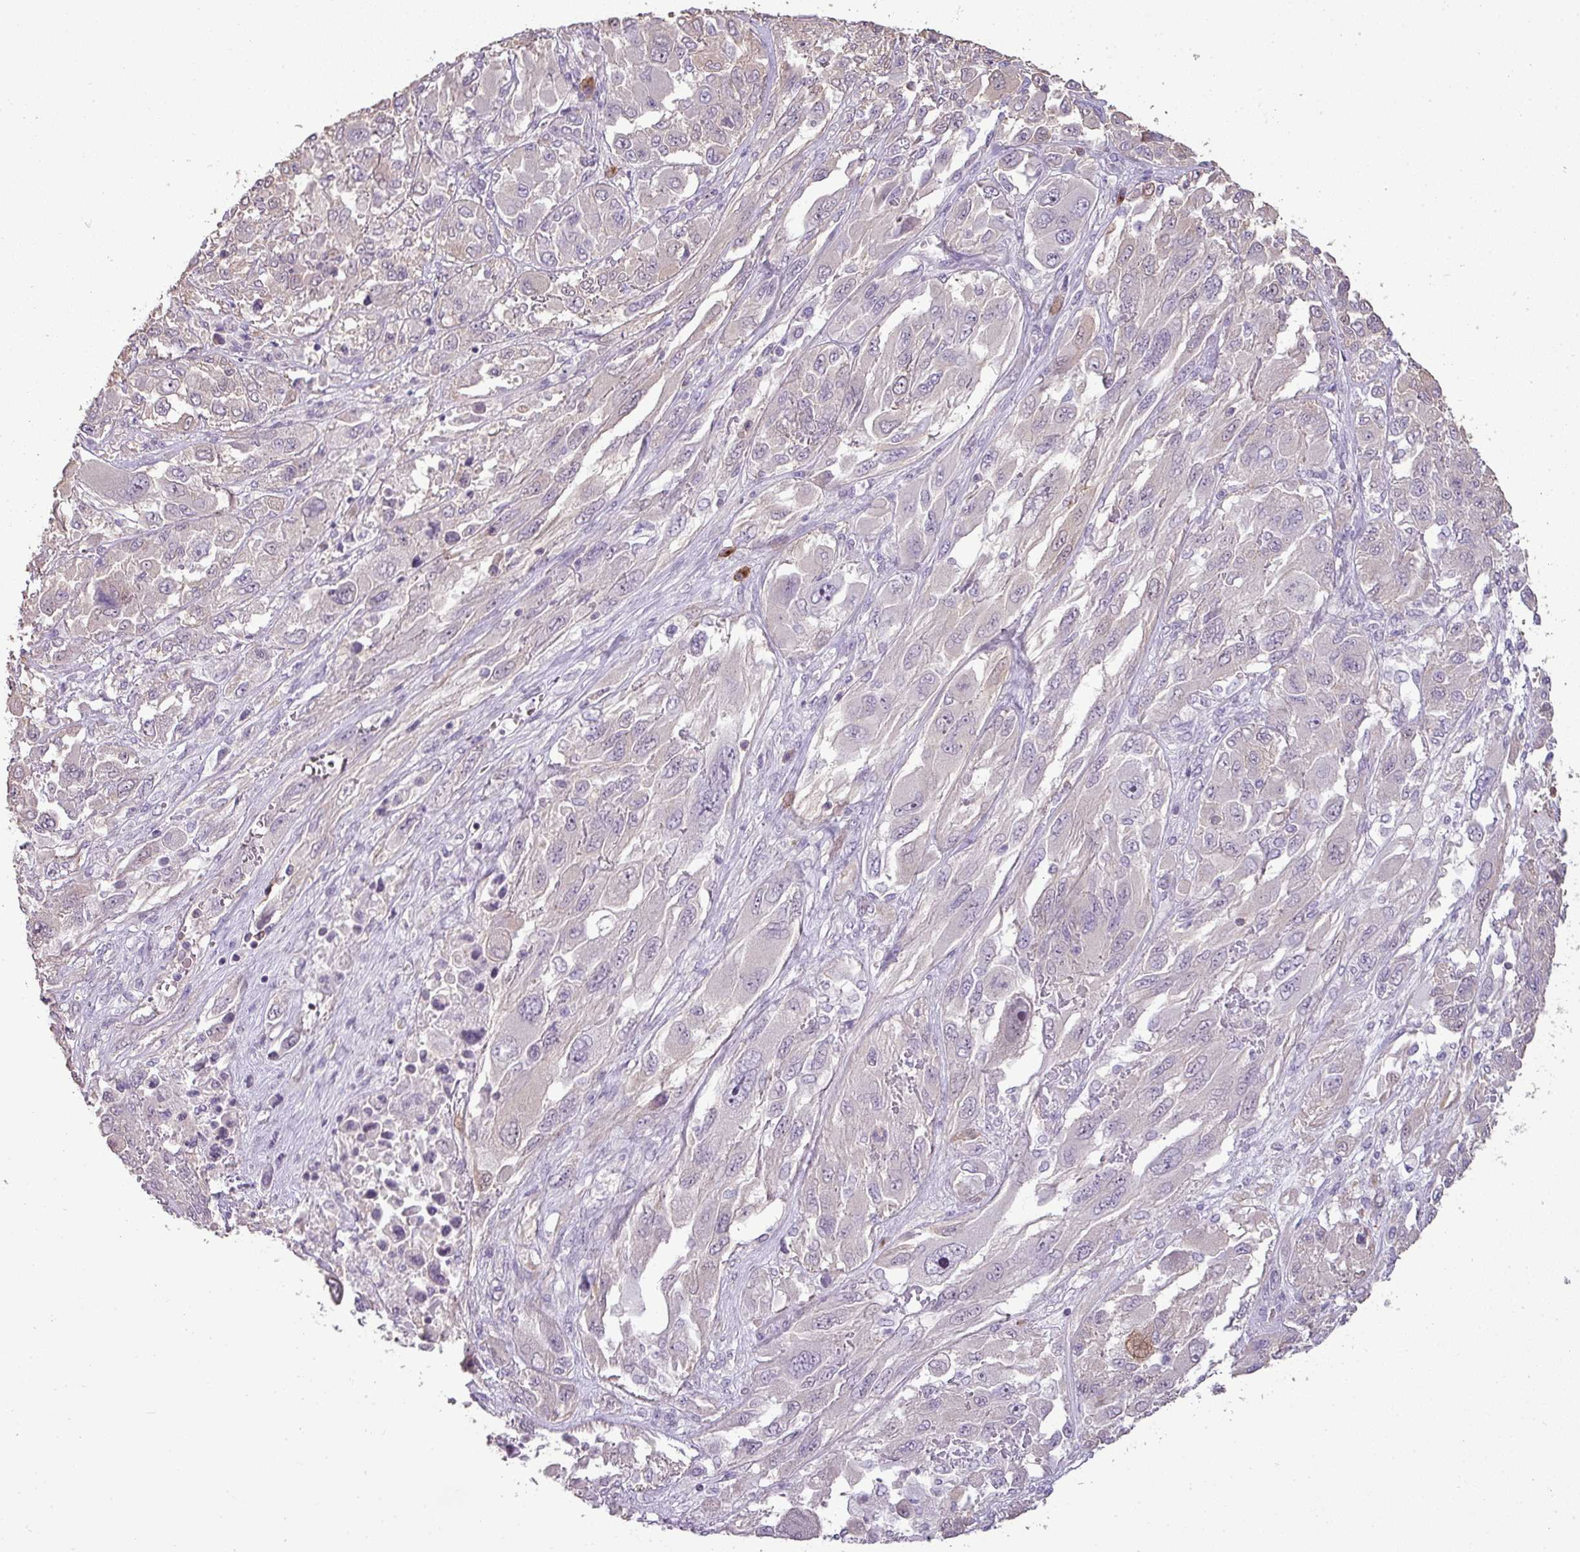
{"staining": {"intensity": "negative", "quantity": "none", "location": "none"}, "tissue": "melanoma", "cell_type": "Tumor cells", "image_type": "cancer", "snomed": [{"axis": "morphology", "description": "Malignant melanoma, NOS"}, {"axis": "topography", "description": "Skin"}], "caption": "Immunohistochemical staining of human malignant melanoma exhibits no significant positivity in tumor cells.", "gene": "LY9", "patient": {"sex": "female", "age": 91}}